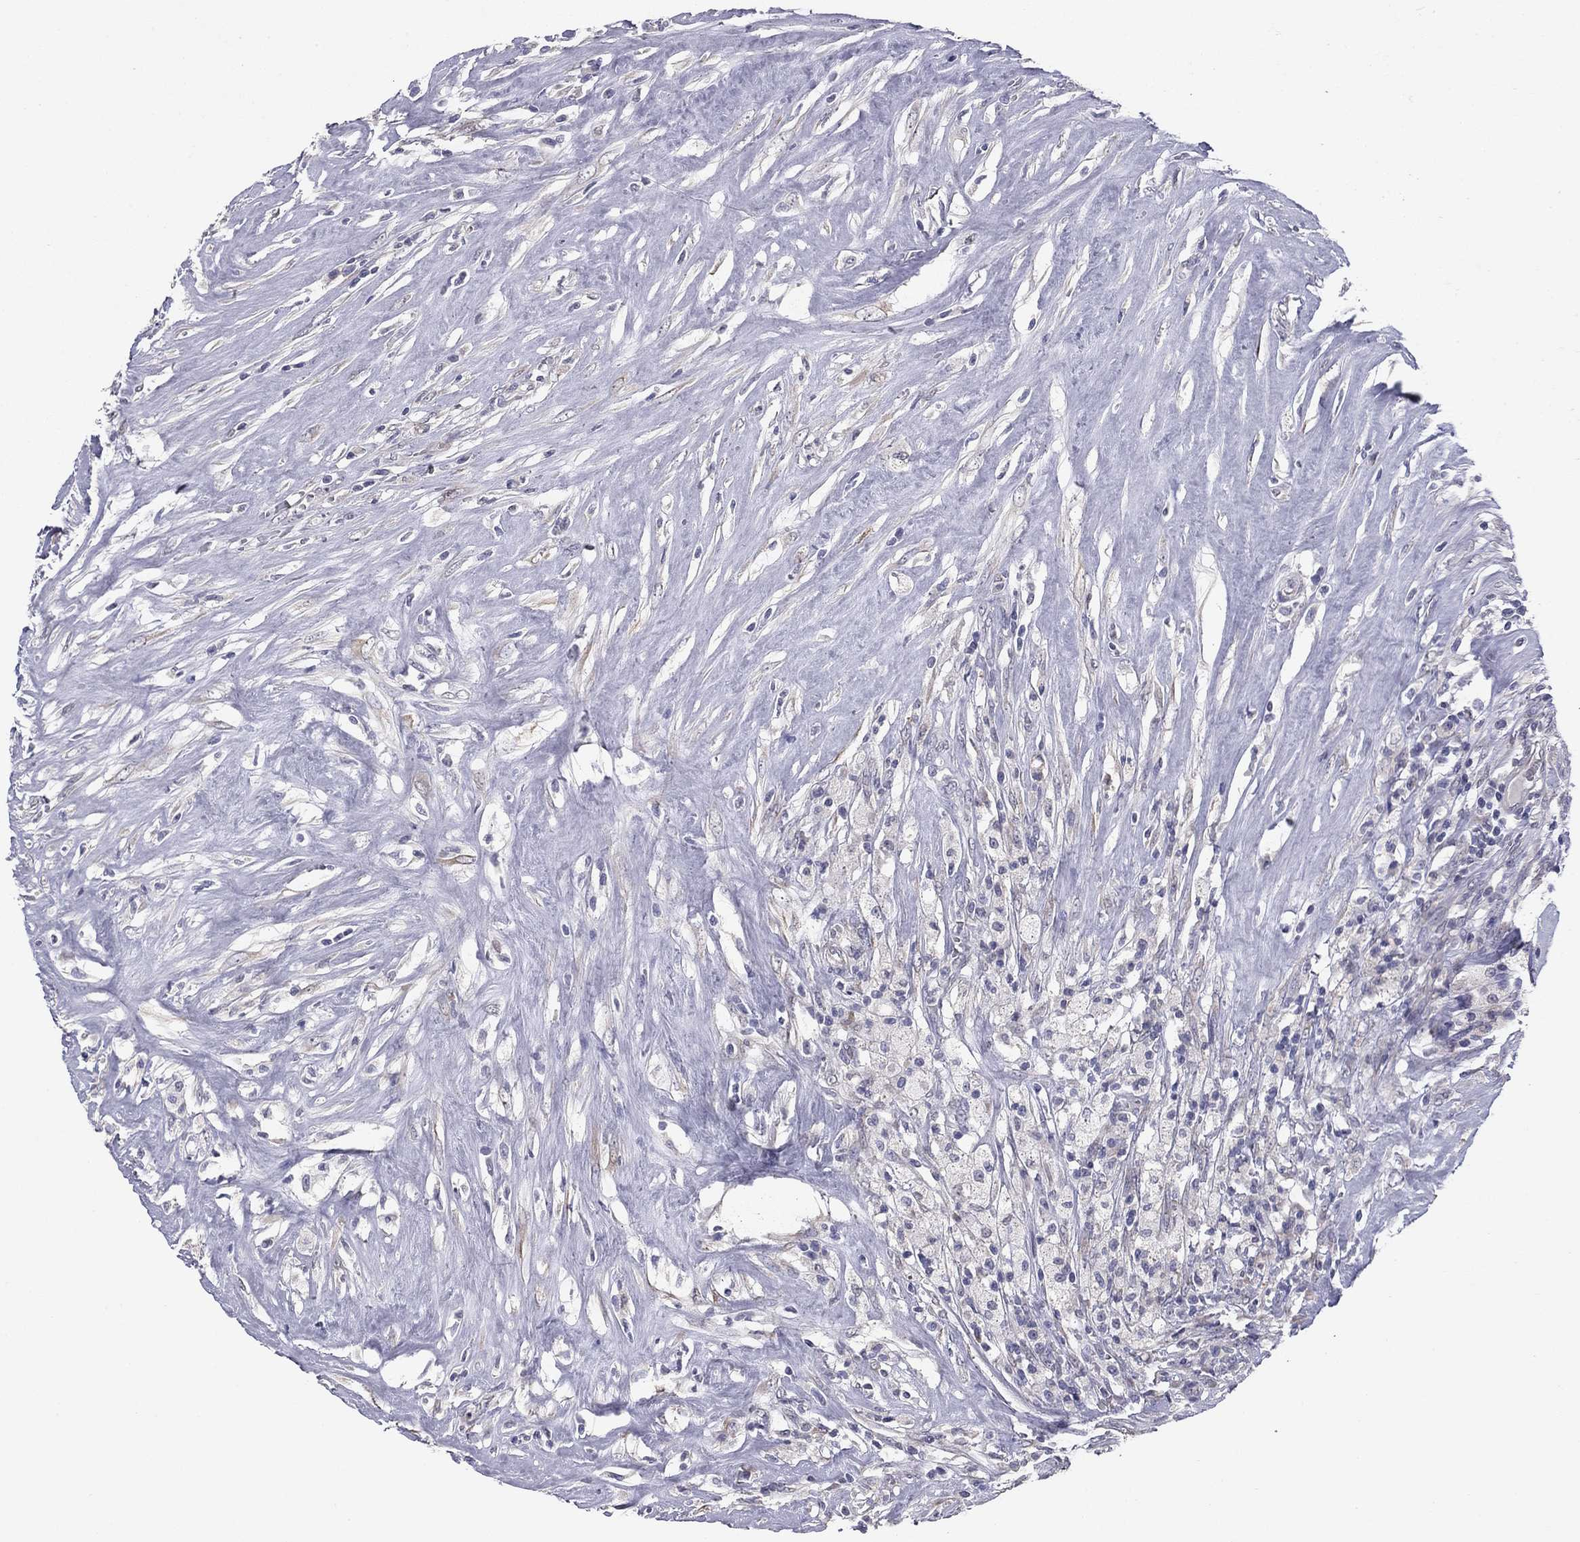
{"staining": {"intensity": "negative", "quantity": "none", "location": "none"}, "tissue": "testis cancer", "cell_type": "Tumor cells", "image_type": "cancer", "snomed": [{"axis": "morphology", "description": "Necrosis, NOS"}, {"axis": "morphology", "description": "Carcinoma, Embryonal, NOS"}, {"axis": "topography", "description": "Testis"}], "caption": "Tumor cells show no significant expression in testis cancer.", "gene": "PRRT2", "patient": {"sex": "male", "age": 19}}